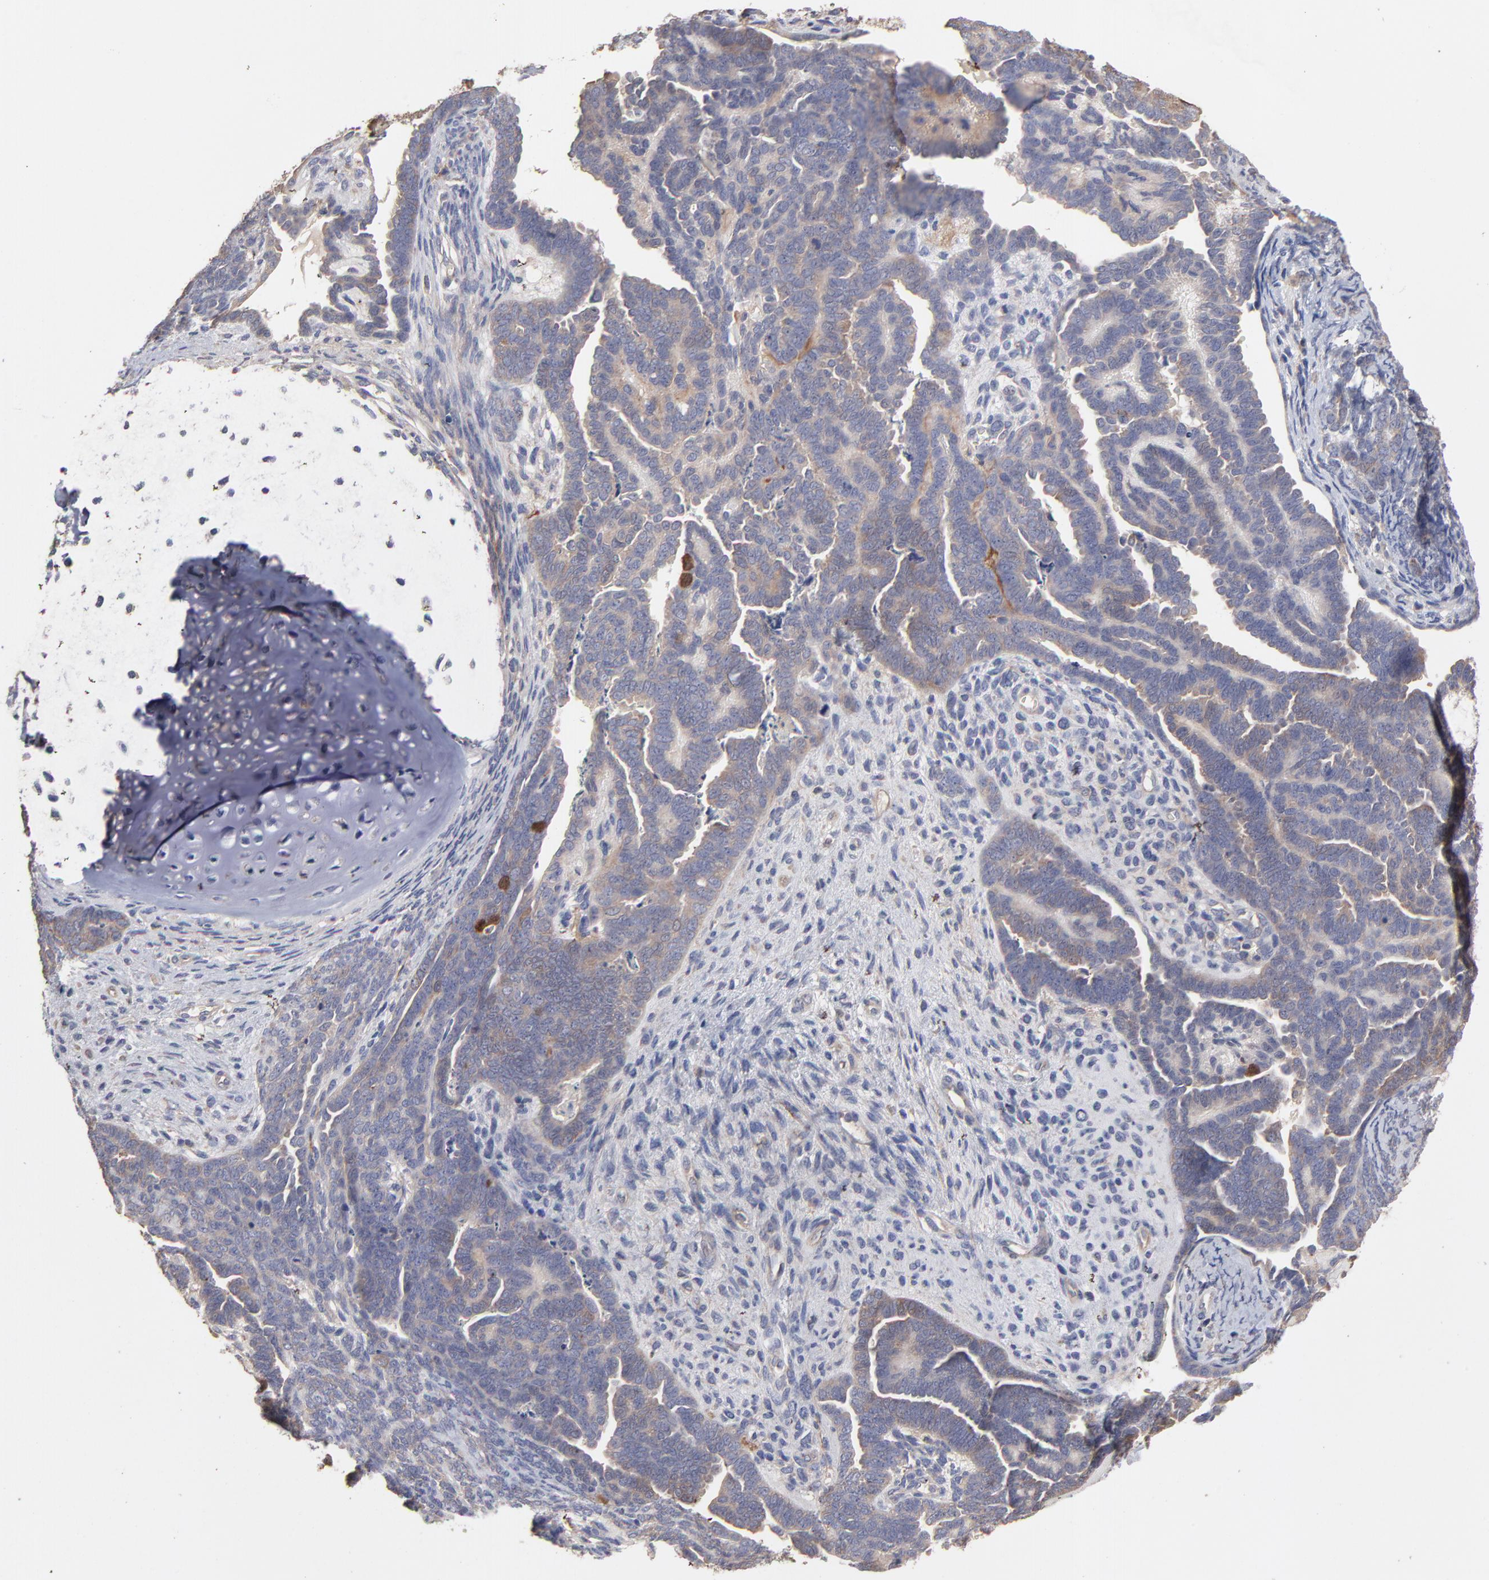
{"staining": {"intensity": "moderate", "quantity": ">75%", "location": "cytoplasmic/membranous"}, "tissue": "endometrial cancer", "cell_type": "Tumor cells", "image_type": "cancer", "snomed": [{"axis": "morphology", "description": "Neoplasm, malignant, NOS"}, {"axis": "topography", "description": "Endometrium"}], "caption": "Tumor cells show medium levels of moderate cytoplasmic/membranous expression in approximately >75% of cells in human endometrial cancer. Nuclei are stained in blue.", "gene": "TANGO2", "patient": {"sex": "female", "age": 74}}